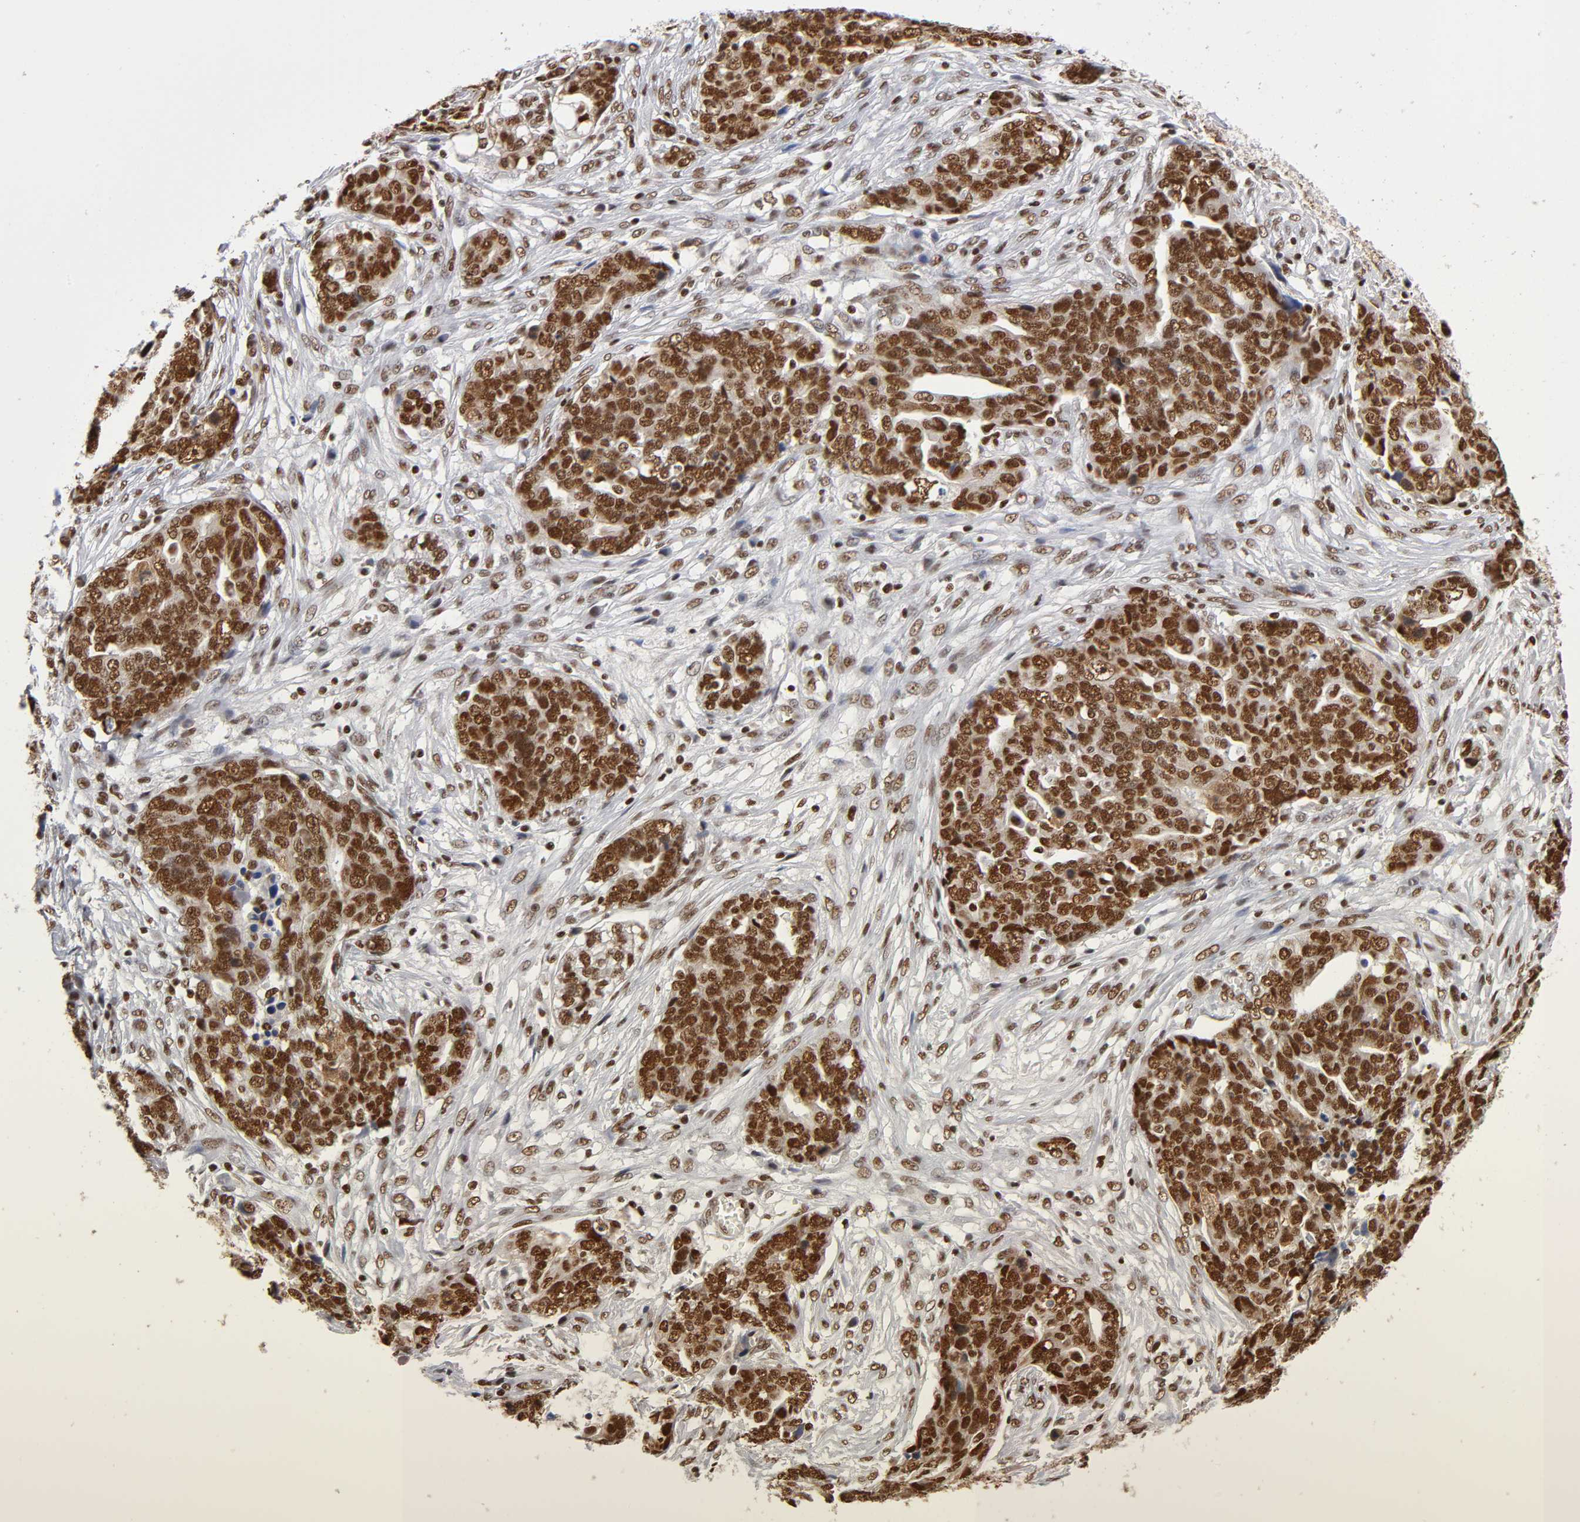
{"staining": {"intensity": "strong", "quantity": ">75%", "location": "nuclear"}, "tissue": "ovarian cancer", "cell_type": "Tumor cells", "image_type": "cancer", "snomed": [{"axis": "morphology", "description": "Normal tissue, NOS"}, {"axis": "morphology", "description": "Cystadenocarcinoma, serous, NOS"}, {"axis": "topography", "description": "Fallopian tube"}, {"axis": "topography", "description": "Ovary"}], "caption": "High-magnification brightfield microscopy of ovarian cancer stained with DAB (3,3'-diaminobenzidine) (brown) and counterstained with hematoxylin (blue). tumor cells exhibit strong nuclear expression is seen in about>75% of cells.", "gene": "ILKAP", "patient": {"sex": "female", "age": 56}}